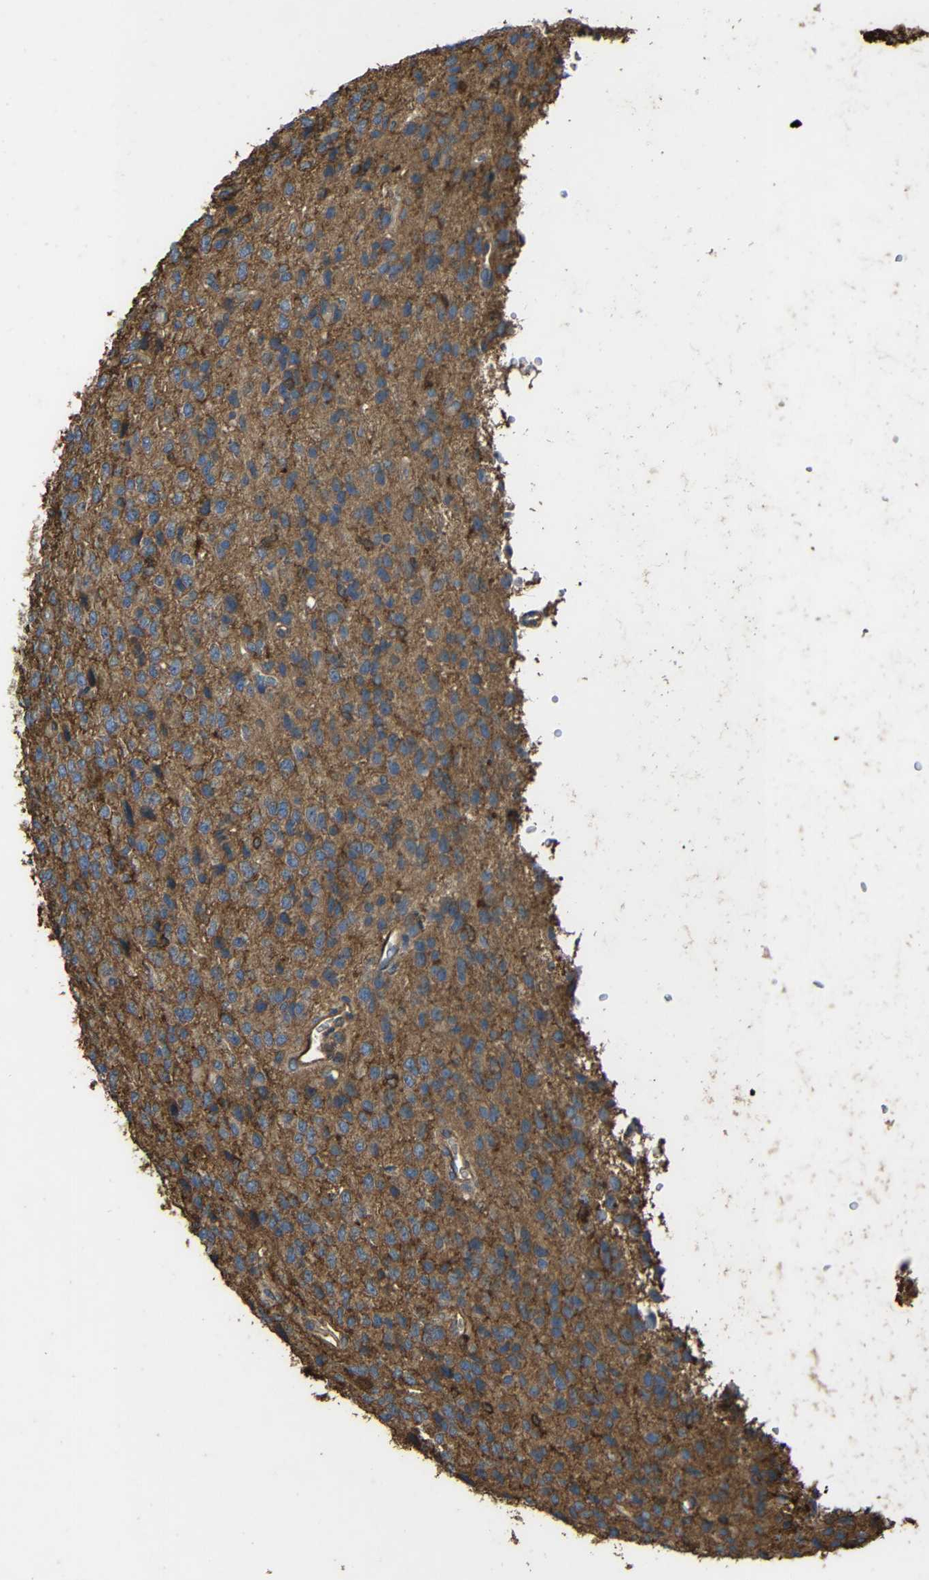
{"staining": {"intensity": "moderate", "quantity": ">75%", "location": "cytoplasmic/membranous"}, "tissue": "glioma", "cell_type": "Tumor cells", "image_type": "cancer", "snomed": [{"axis": "morphology", "description": "Glioma, malignant, High grade"}, {"axis": "topography", "description": "pancreas cauda"}], "caption": "Immunohistochemical staining of malignant glioma (high-grade) displays medium levels of moderate cytoplasmic/membranous staining in about >75% of tumor cells. (IHC, brightfield microscopy, high magnification).", "gene": "TREM2", "patient": {"sex": "male", "age": 60}}